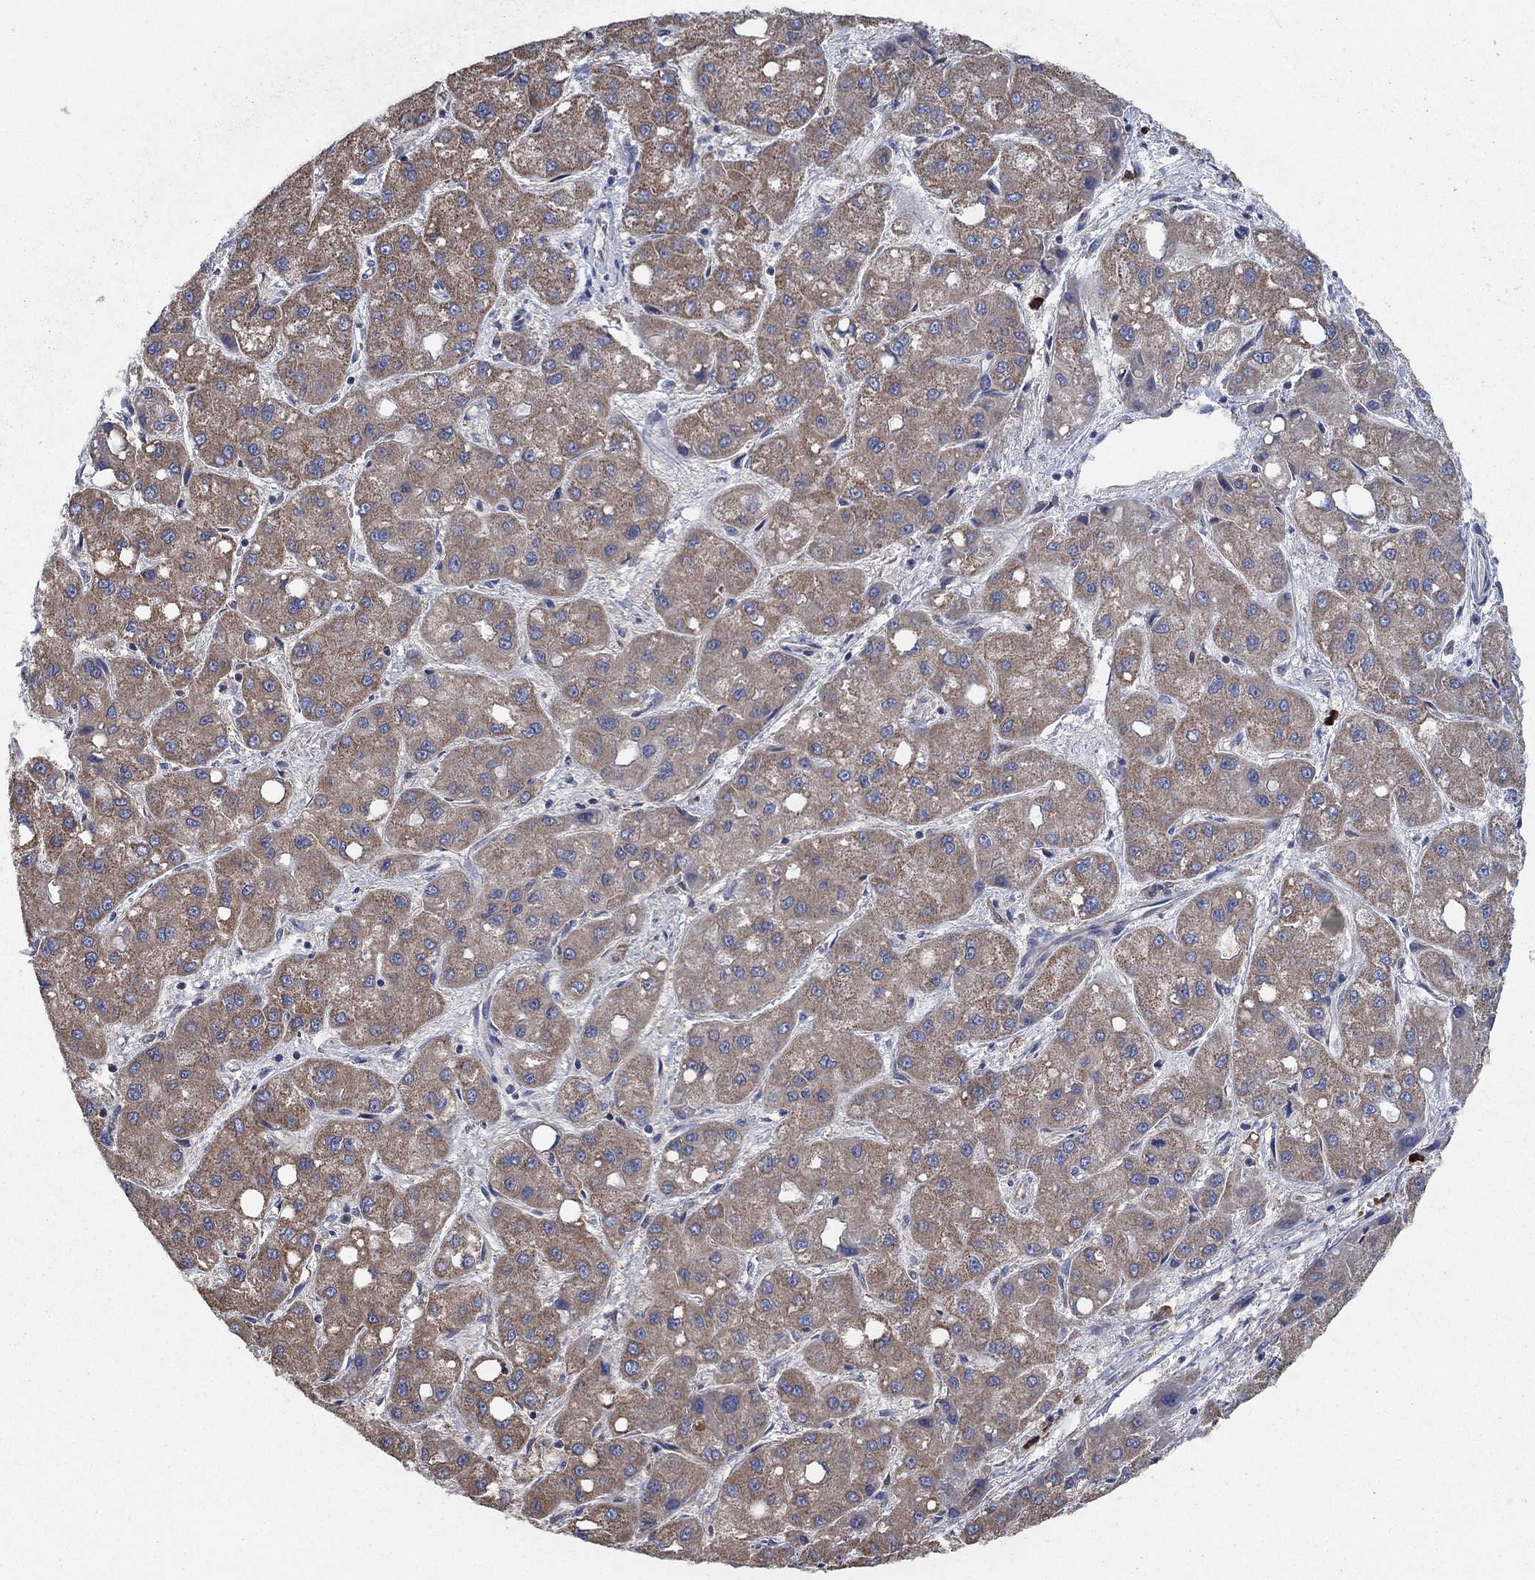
{"staining": {"intensity": "moderate", "quantity": ">75%", "location": "cytoplasmic/membranous"}, "tissue": "liver cancer", "cell_type": "Tumor cells", "image_type": "cancer", "snomed": [{"axis": "morphology", "description": "Carcinoma, Hepatocellular, NOS"}, {"axis": "topography", "description": "Liver"}], "caption": "Immunohistochemical staining of liver cancer shows moderate cytoplasmic/membranous protein positivity in about >75% of tumor cells.", "gene": "HID1", "patient": {"sex": "male", "age": 73}}